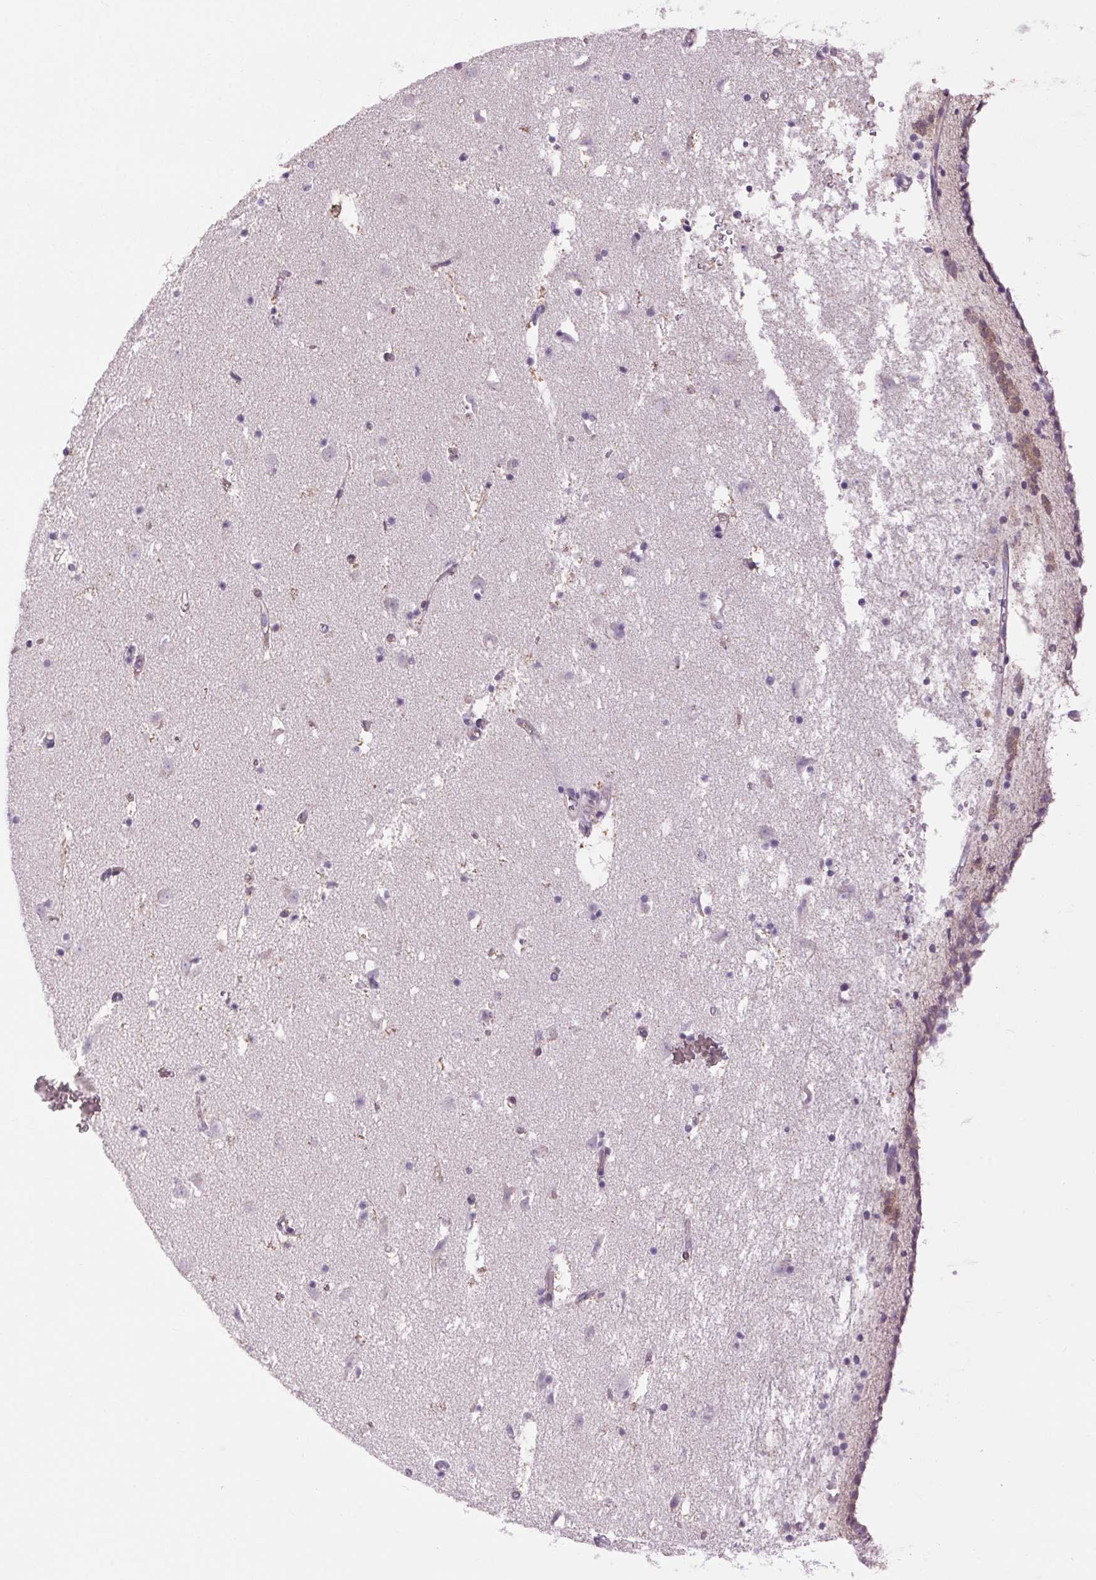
{"staining": {"intensity": "weak", "quantity": "<25%", "location": "cytoplasmic/membranous"}, "tissue": "caudate", "cell_type": "Glial cells", "image_type": "normal", "snomed": [{"axis": "morphology", "description": "Normal tissue, NOS"}, {"axis": "topography", "description": "Lateral ventricle wall"}], "caption": "Human caudate stained for a protein using immunohistochemistry displays no expression in glial cells.", "gene": "SOWAHC", "patient": {"sex": "female", "age": 42}}